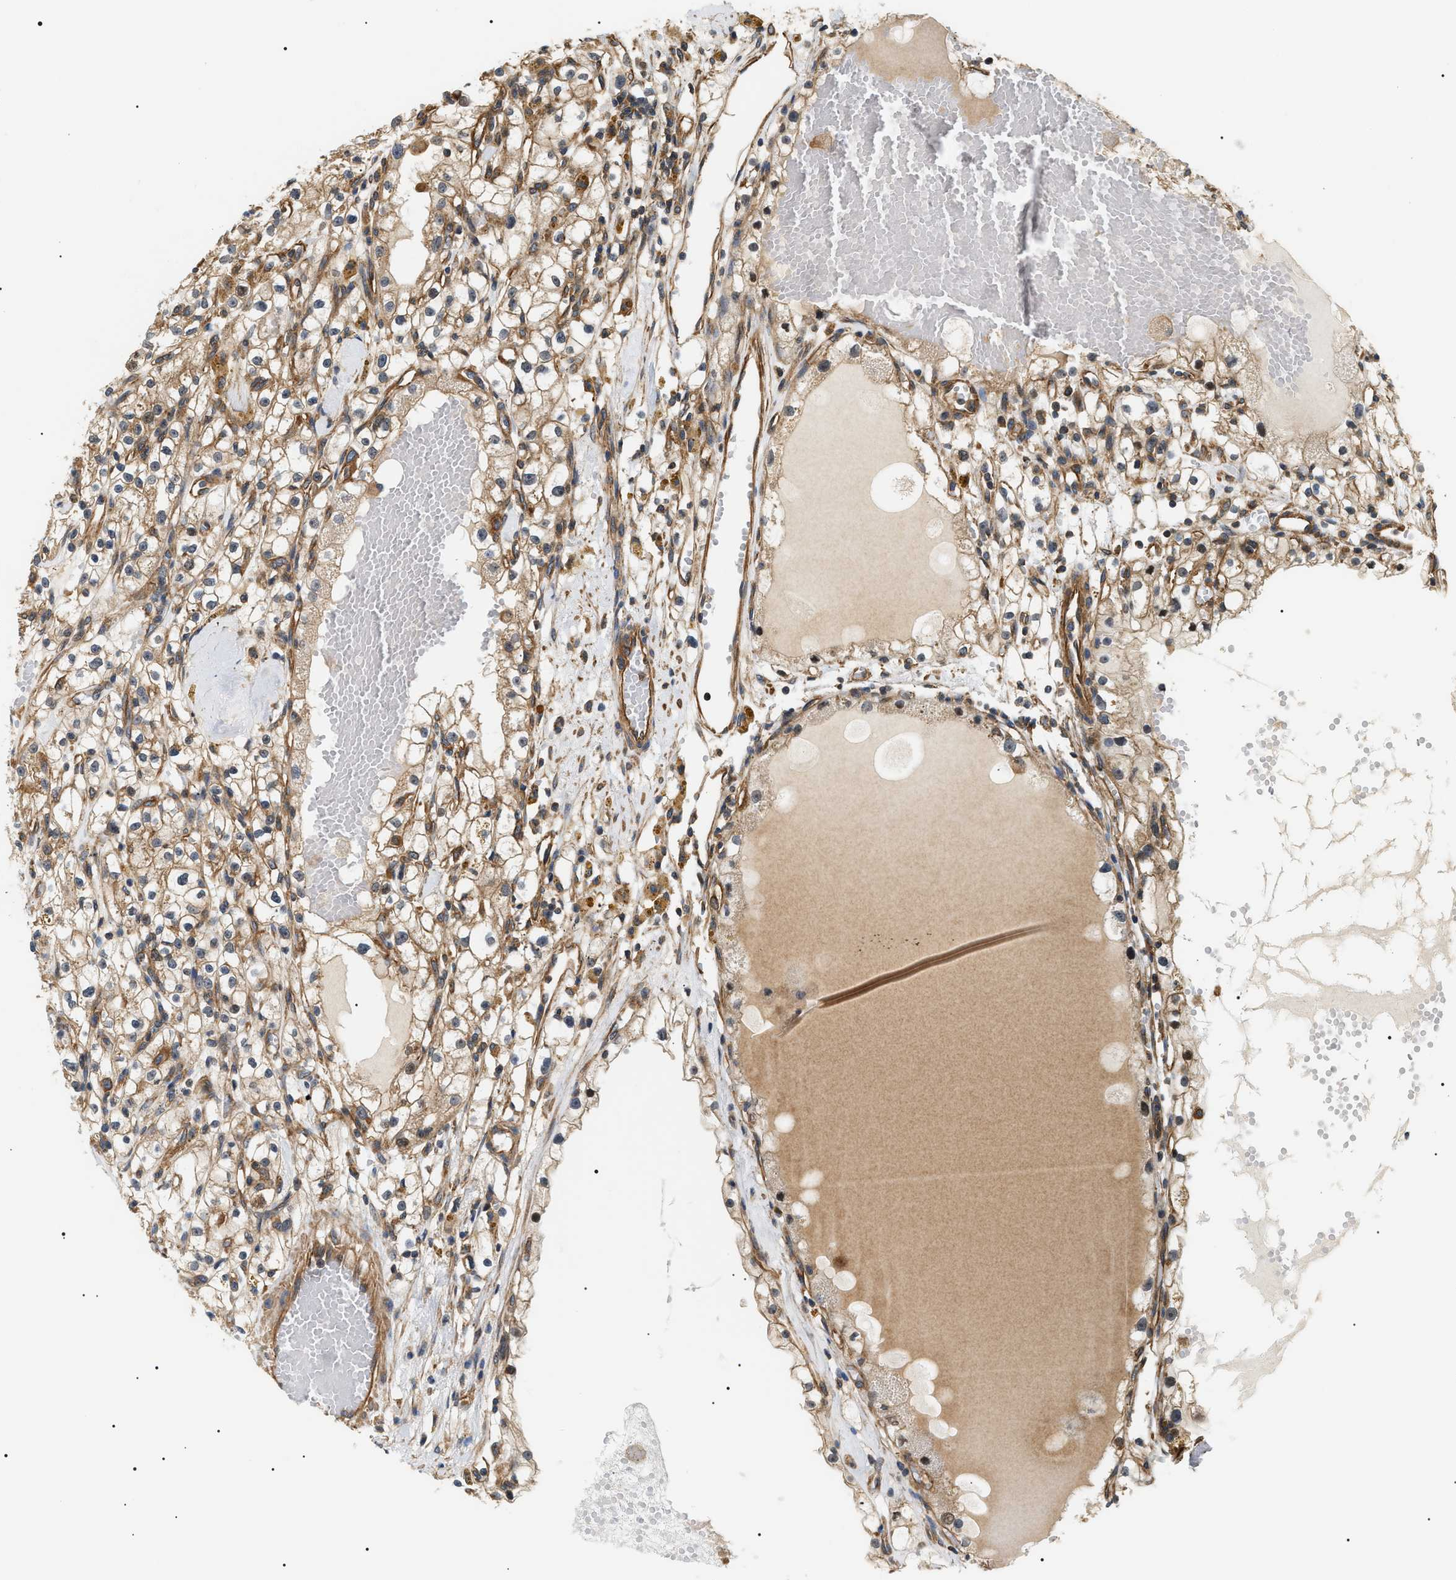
{"staining": {"intensity": "moderate", "quantity": ">75%", "location": "cytoplasmic/membranous"}, "tissue": "renal cancer", "cell_type": "Tumor cells", "image_type": "cancer", "snomed": [{"axis": "morphology", "description": "Adenocarcinoma, NOS"}, {"axis": "topography", "description": "Kidney"}], "caption": "An image of renal adenocarcinoma stained for a protein reveals moderate cytoplasmic/membranous brown staining in tumor cells.", "gene": "SH3GLB2", "patient": {"sex": "male", "age": 56}}